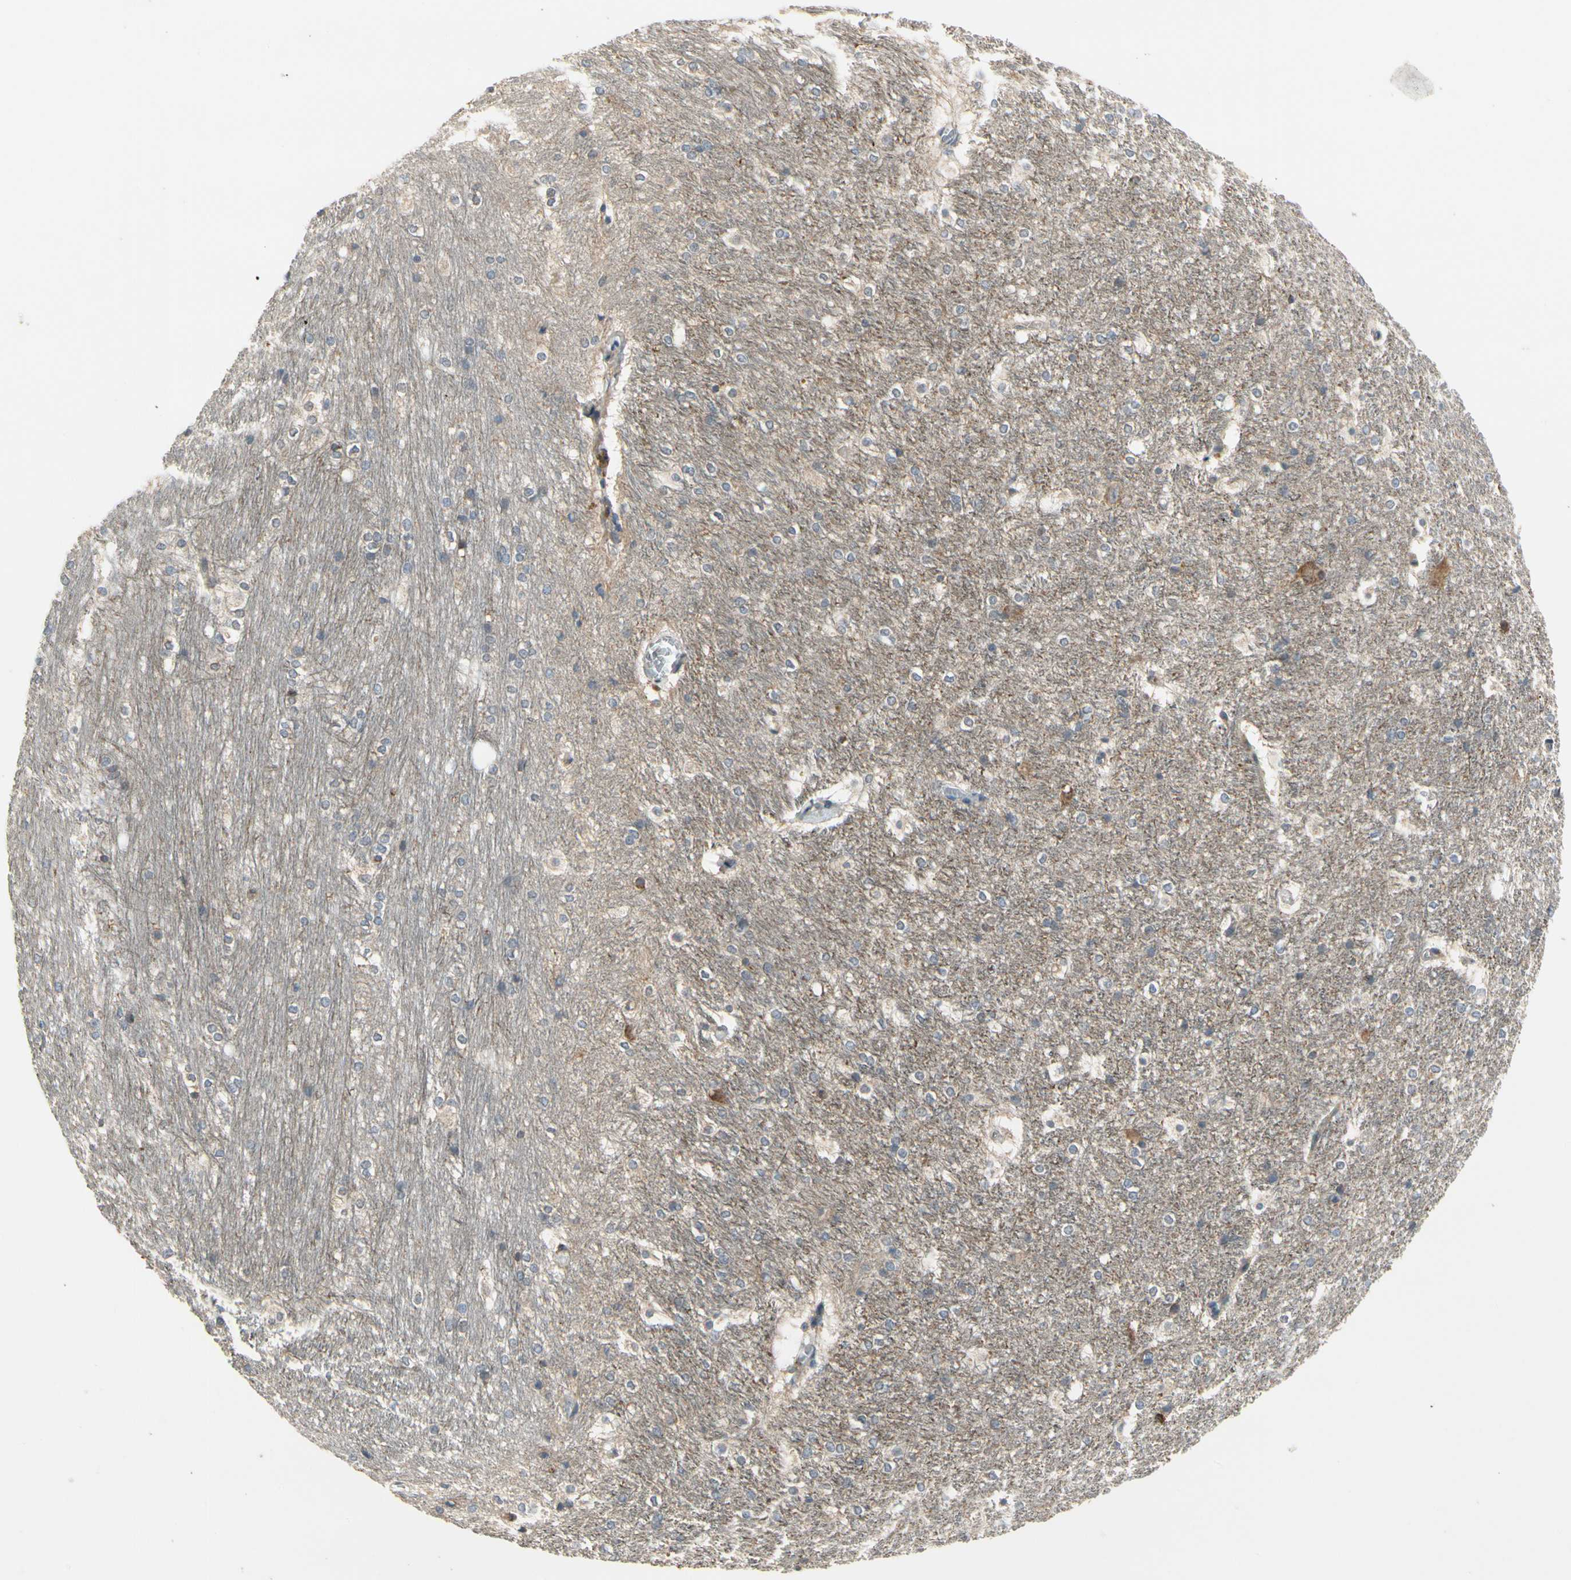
{"staining": {"intensity": "moderate", "quantity": "<25%", "location": "cytoplasmic/membranous"}, "tissue": "hippocampus", "cell_type": "Glial cells", "image_type": "normal", "snomed": [{"axis": "morphology", "description": "Normal tissue, NOS"}, {"axis": "topography", "description": "Hippocampus"}], "caption": "DAB immunohistochemical staining of benign hippocampus exhibits moderate cytoplasmic/membranous protein expression in about <25% of glial cells.", "gene": "CGREF1", "patient": {"sex": "female", "age": 19}}